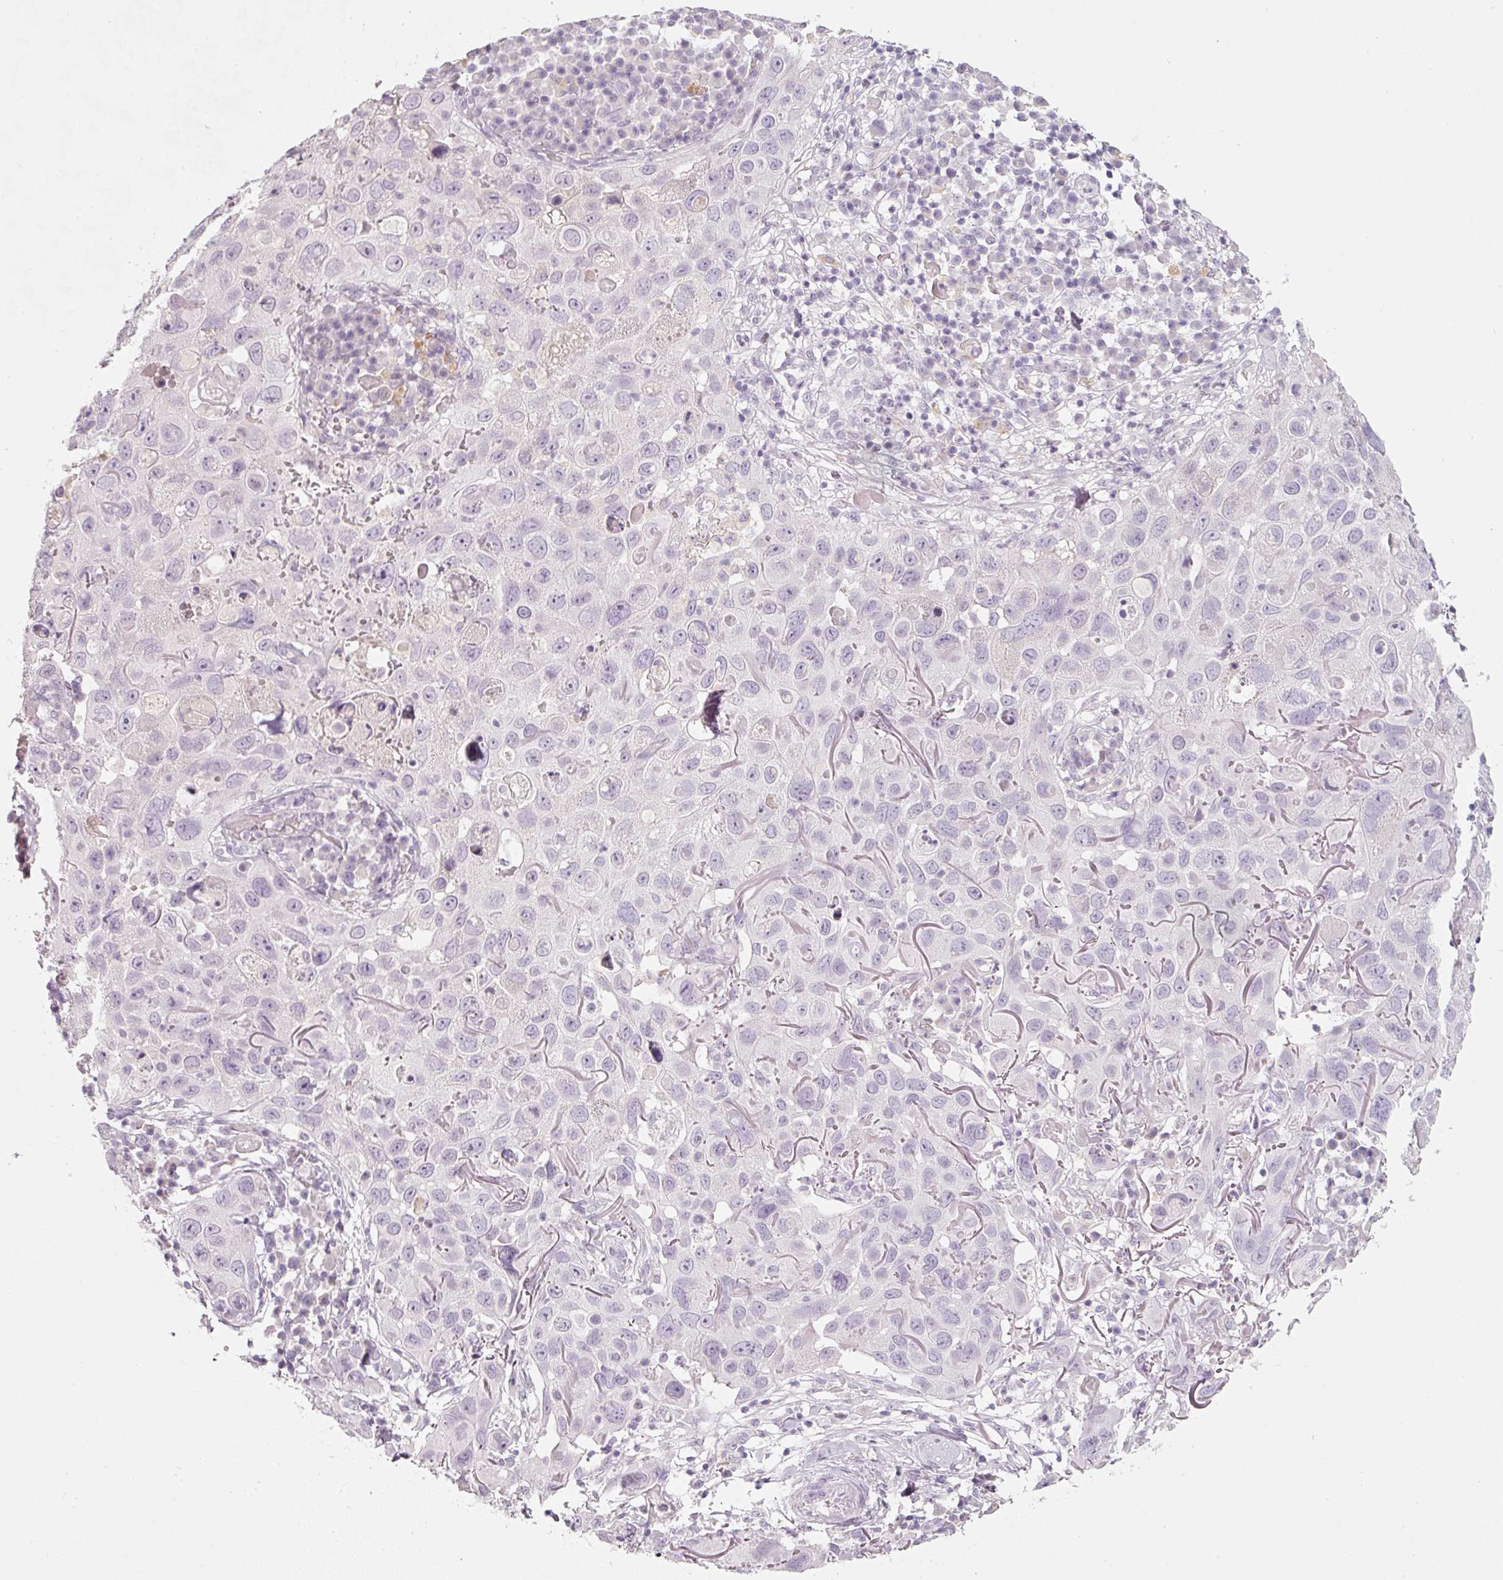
{"staining": {"intensity": "negative", "quantity": "none", "location": "none"}, "tissue": "skin cancer", "cell_type": "Tumor cells", "image_type": "cancer", "snomed": [{"axis": "morphology", "description": "Squamous cell carcinoma in situ, NOS"}, {"axis": "morphology", "description": "Squamous cell carcinoma, NOS"}, {"axis": "topography", "description": "Skin"}], "caption": "The histopathology image displays no staining of tumor cells in skin cancer. Brightfield microscopy of immunohistochemistry (IHC) stained with DAB (brown) and hematoxylin (blue), captured at high magnification.", "gene": "ENSG00000206549", "patient": {"sex": "male", "age": 93}}